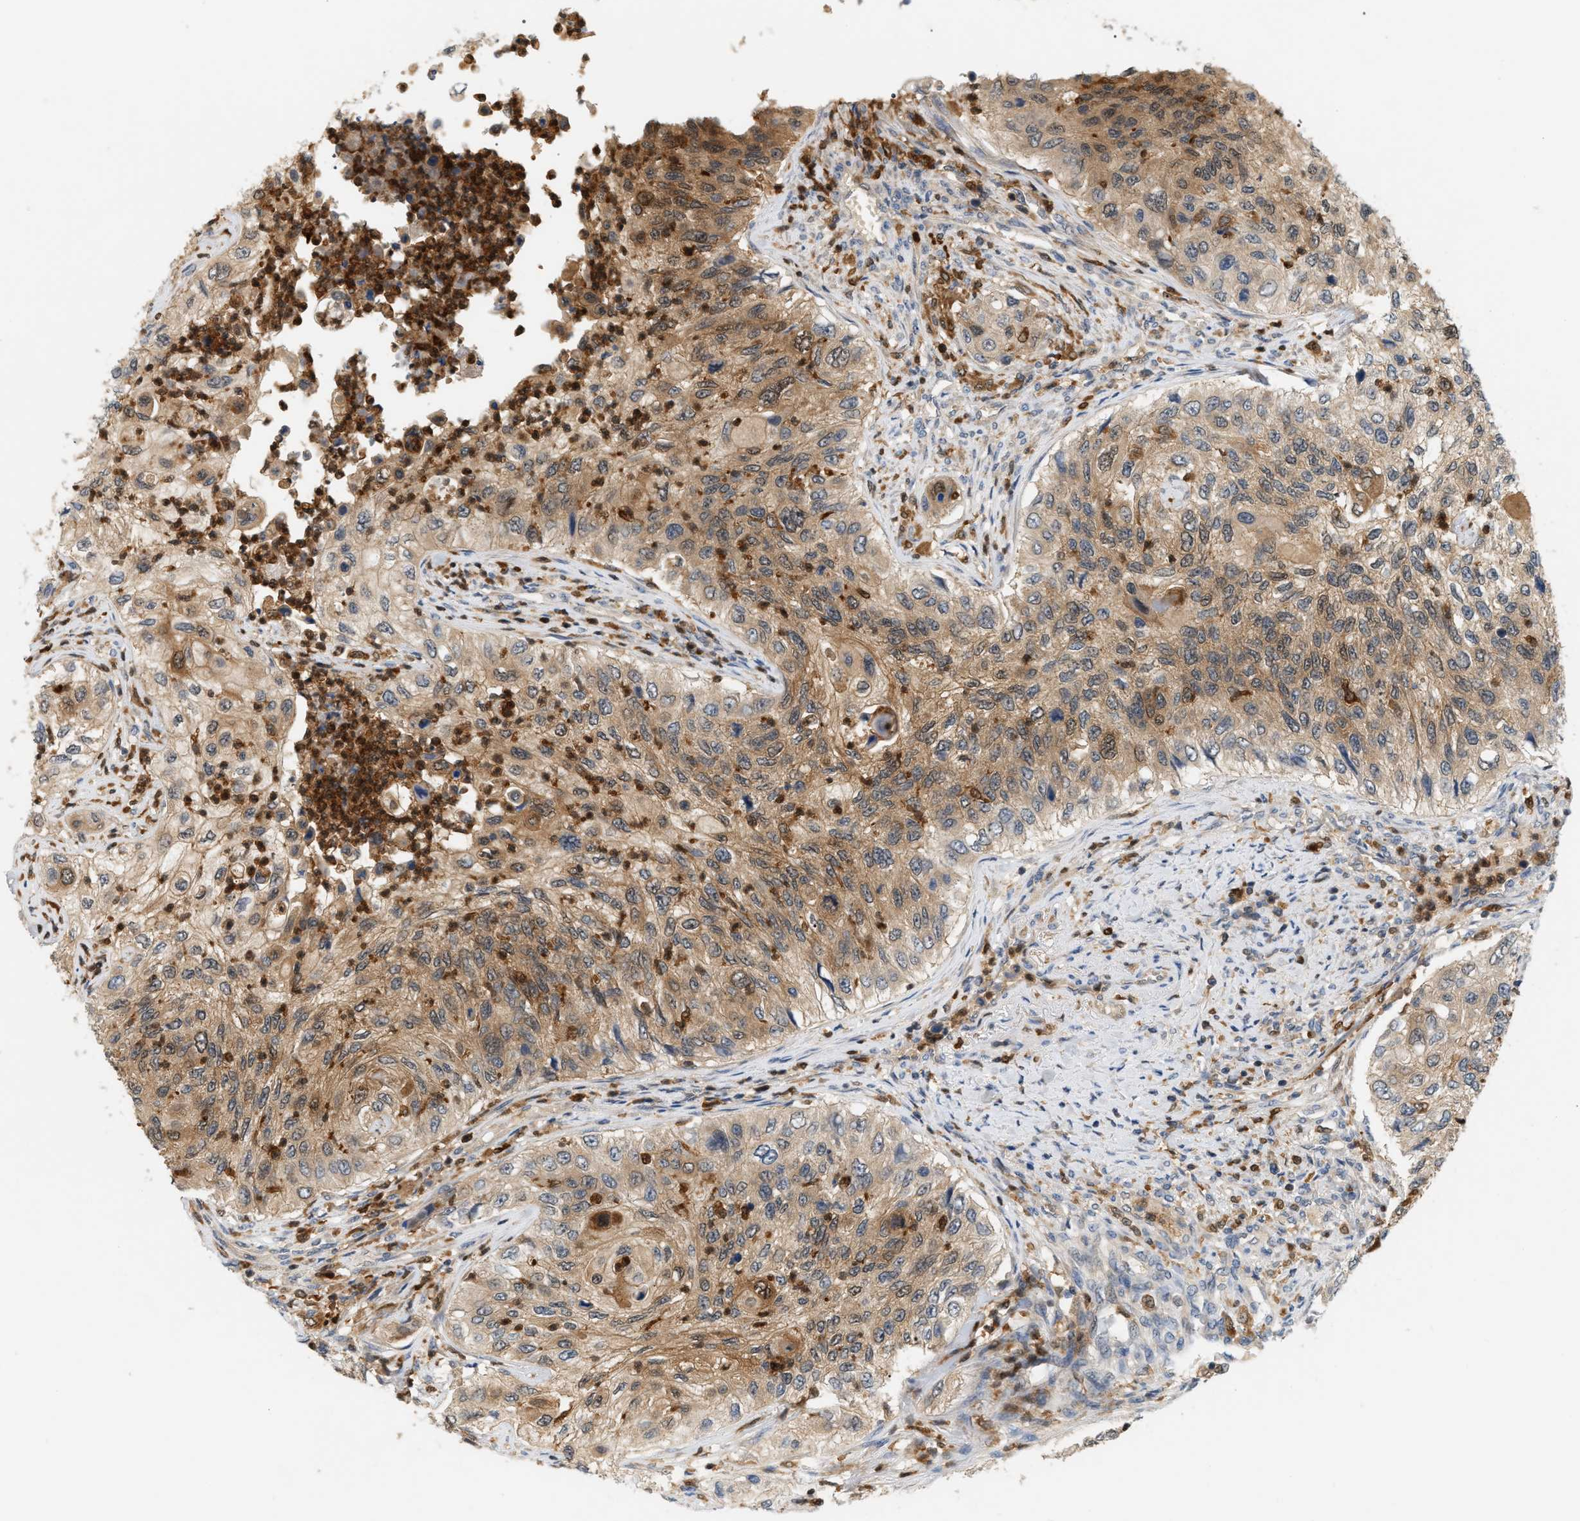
{"staining": {"intensity": "moderate", "quantity": ">75%", "location": "cytoplasmic/membranous"}, "tissue": "urothelial cancer", "cell_type": "Tumor cells", "image_type": "cancer", "snomed": [{"axis": "morphology", "description": "Urothelial carcinoma, High grade"}, {"axis": "topography", "description": "Urinary bladder"}], "caption": "An immunohistochemistry (IHC) image of tumor tissue is shown. Protein staining in brown labels moderate cytoplasmic/membranous positivity in urothelial carcinoma (high-grade) within tumor cells.", "gene": "PYCARD", "patient": {"sex": "female", "age": 60}}